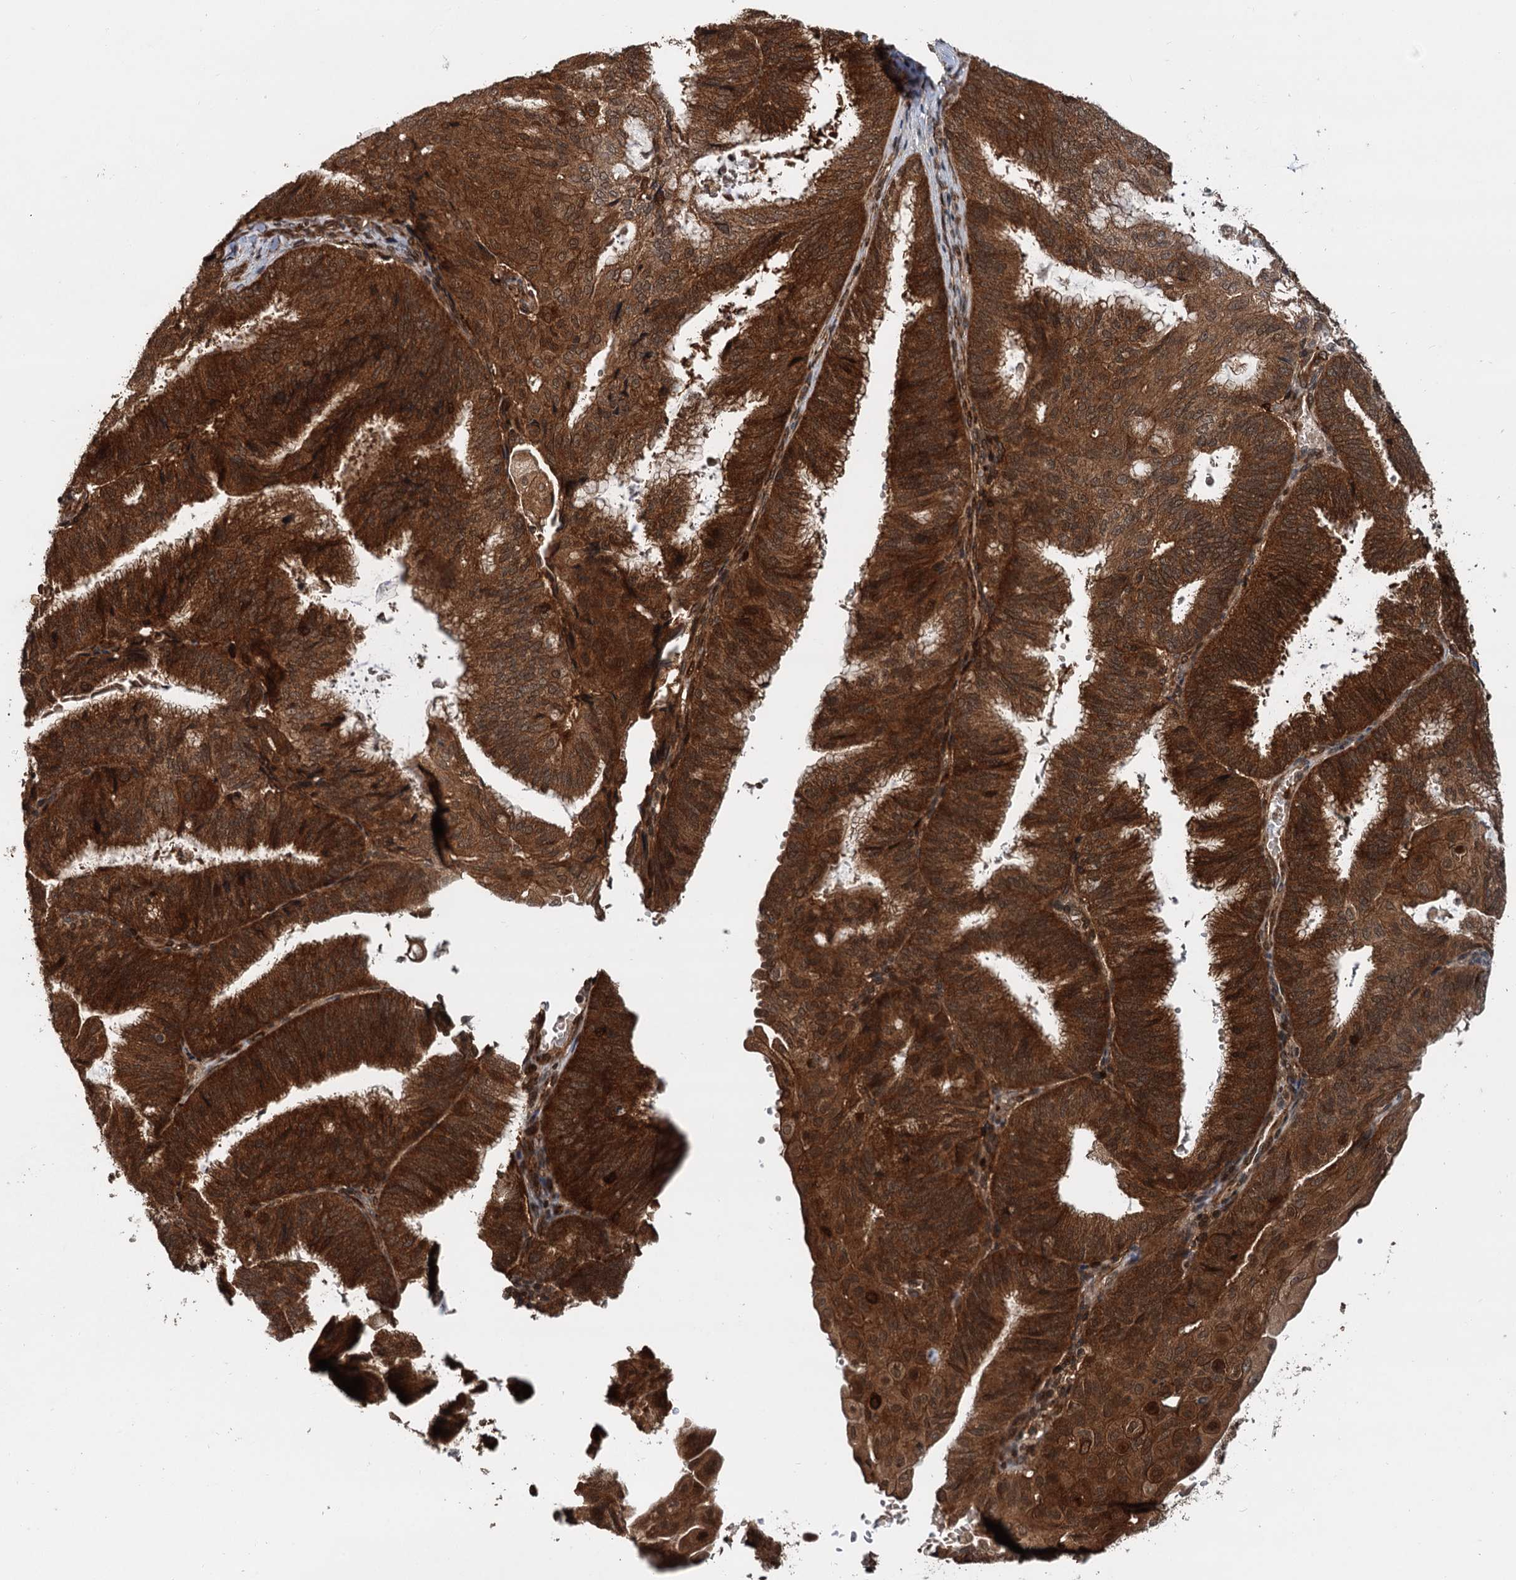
{"staining": {"intensity": "strong", "quantity": ">75%", "location": "cytoplasmic/membranous,nuclear"}, "tissue": "endometrial cancer", "cell_type": "Tumor cells", "image_type": "cancer", "snomed": [{"axis": "morphology", "description": "Adenocarcinoma, NOS"}, {"axis": "topography", "description": "Endometrium"}], "caption": "Endometrial cancer (adenocarcinoma) was stained to show a protein in brown. There is high levels of strong cytoplasmic/membranous and nuclear positivity in about >75% of tumor cells. Using DAB (brown) and hematoxylin (blue) stains, captured at high magnification using brightfield microscopy.", "gene": "STUB1", "patient": {"sex": "female", "age": 49}}